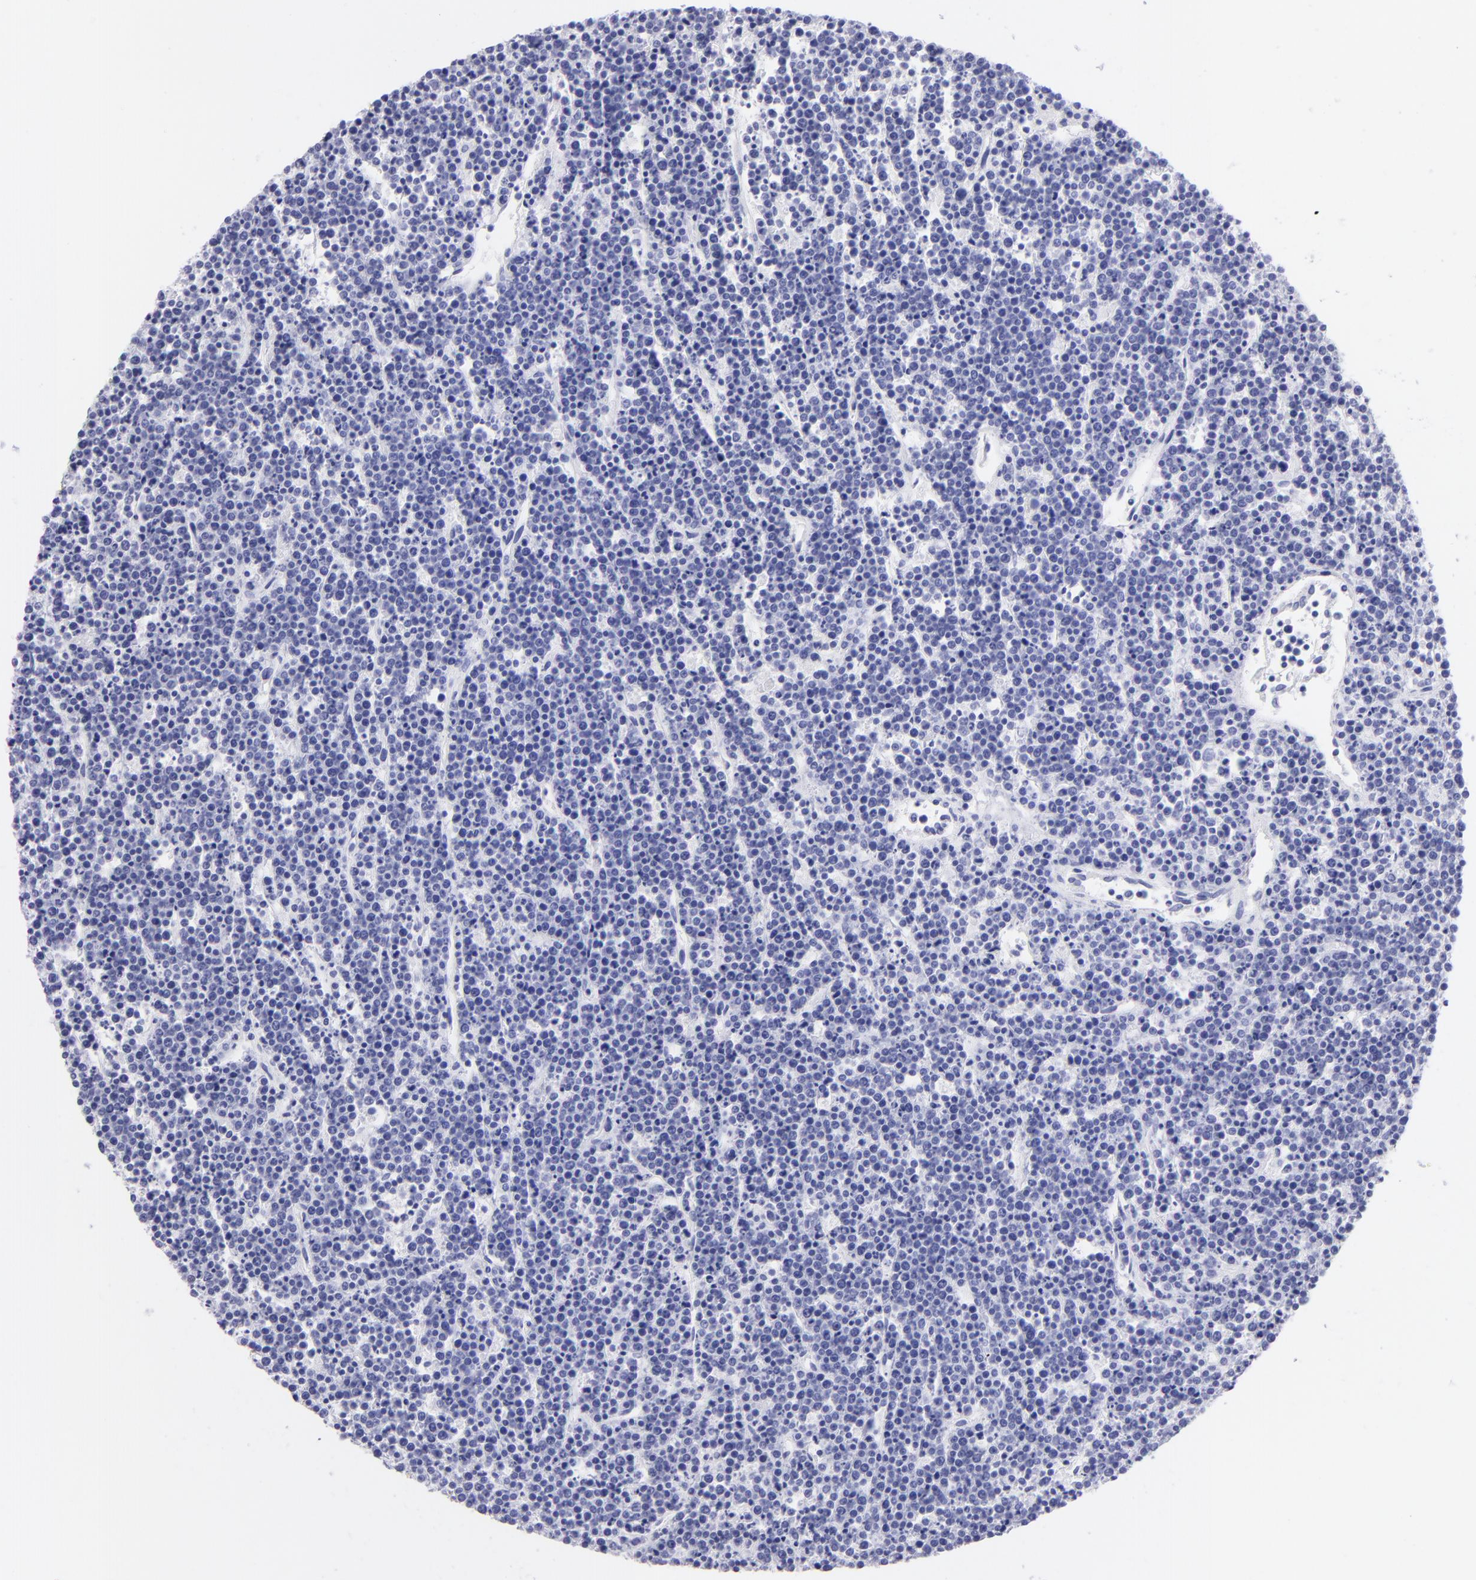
{"staining": {"intensity": "negative", "quantity": "none", "location": "none"}, "tissue": "lymphoma", "cell_type": "Tumor cells", "image_type": "cancer", "snomed": [{"axis": "morphology", "description": "Malignant lymphoma, non-Hodgkin's type, High grade"}, {"axis": "topography", "description": "Ovary"}], "caption": "This micrograph is of lymphoma stained with immunohistochemistry to label a protein in brown with the nuclei are counter-stained blue. There is no staining in tumor cells. (DAB IHC visualized using brightfield microscopy, high magnification).", "gene": "SLC1A2", "patient": {"sex": "female", "age": 56}}